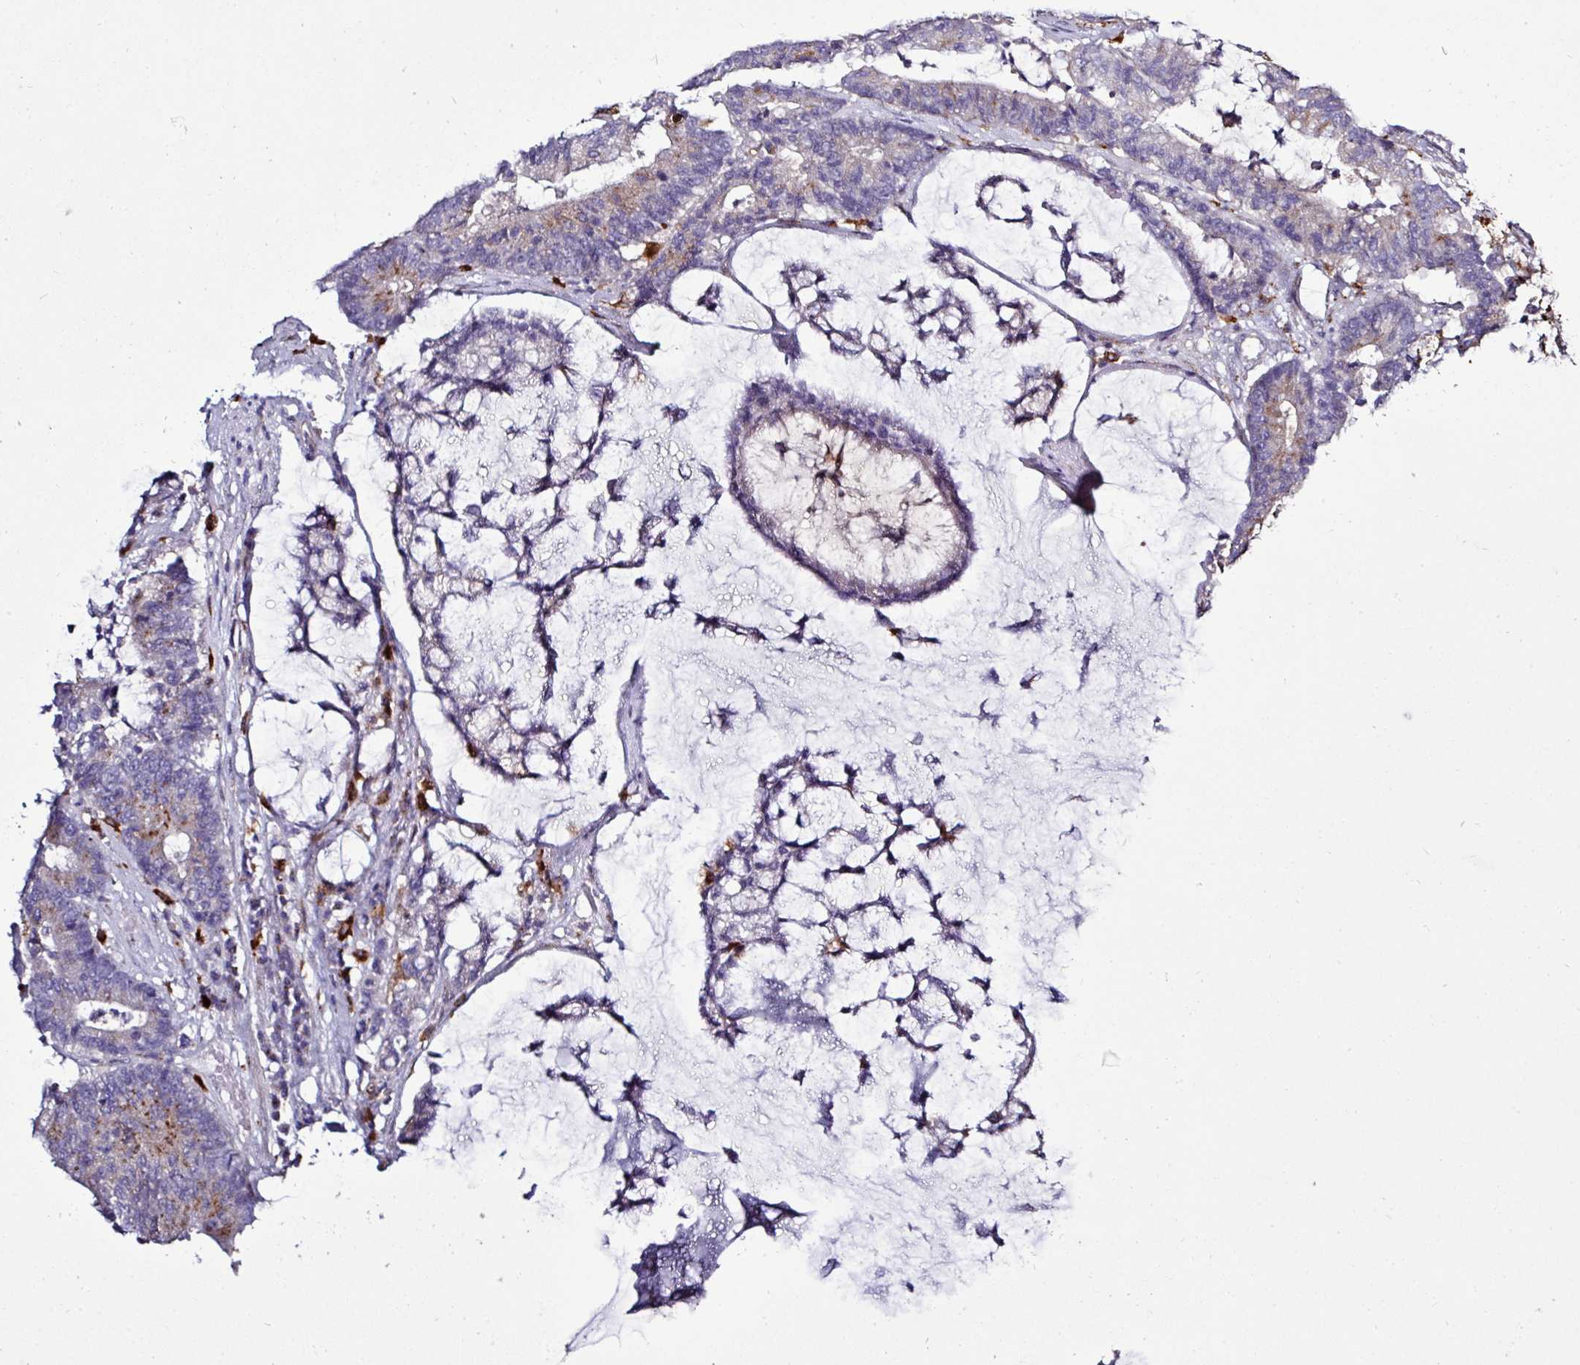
{"staining": {"intensity": "moderate", "quantity": "<25%", "location": "cytoplasmic/membranous"}, "tissue": "colorectal cancer", "cell_type": "Tumor cells", "image_type": "cancer", "snomed": [{"axis": "morphology", "description": "Adenocarcinoma, NOS"}, {"axis": "topography", "description": "Colon"}], "caption": "IHC histopathology image of colorectal cancer stained for a protein (brown), which demonstrates low levels of moderate cytoplasmic/membranous positivity in about <25% of tumor cells.", "gene": "AMIGO2", "patient": {"sex": "female", "age": 84}}